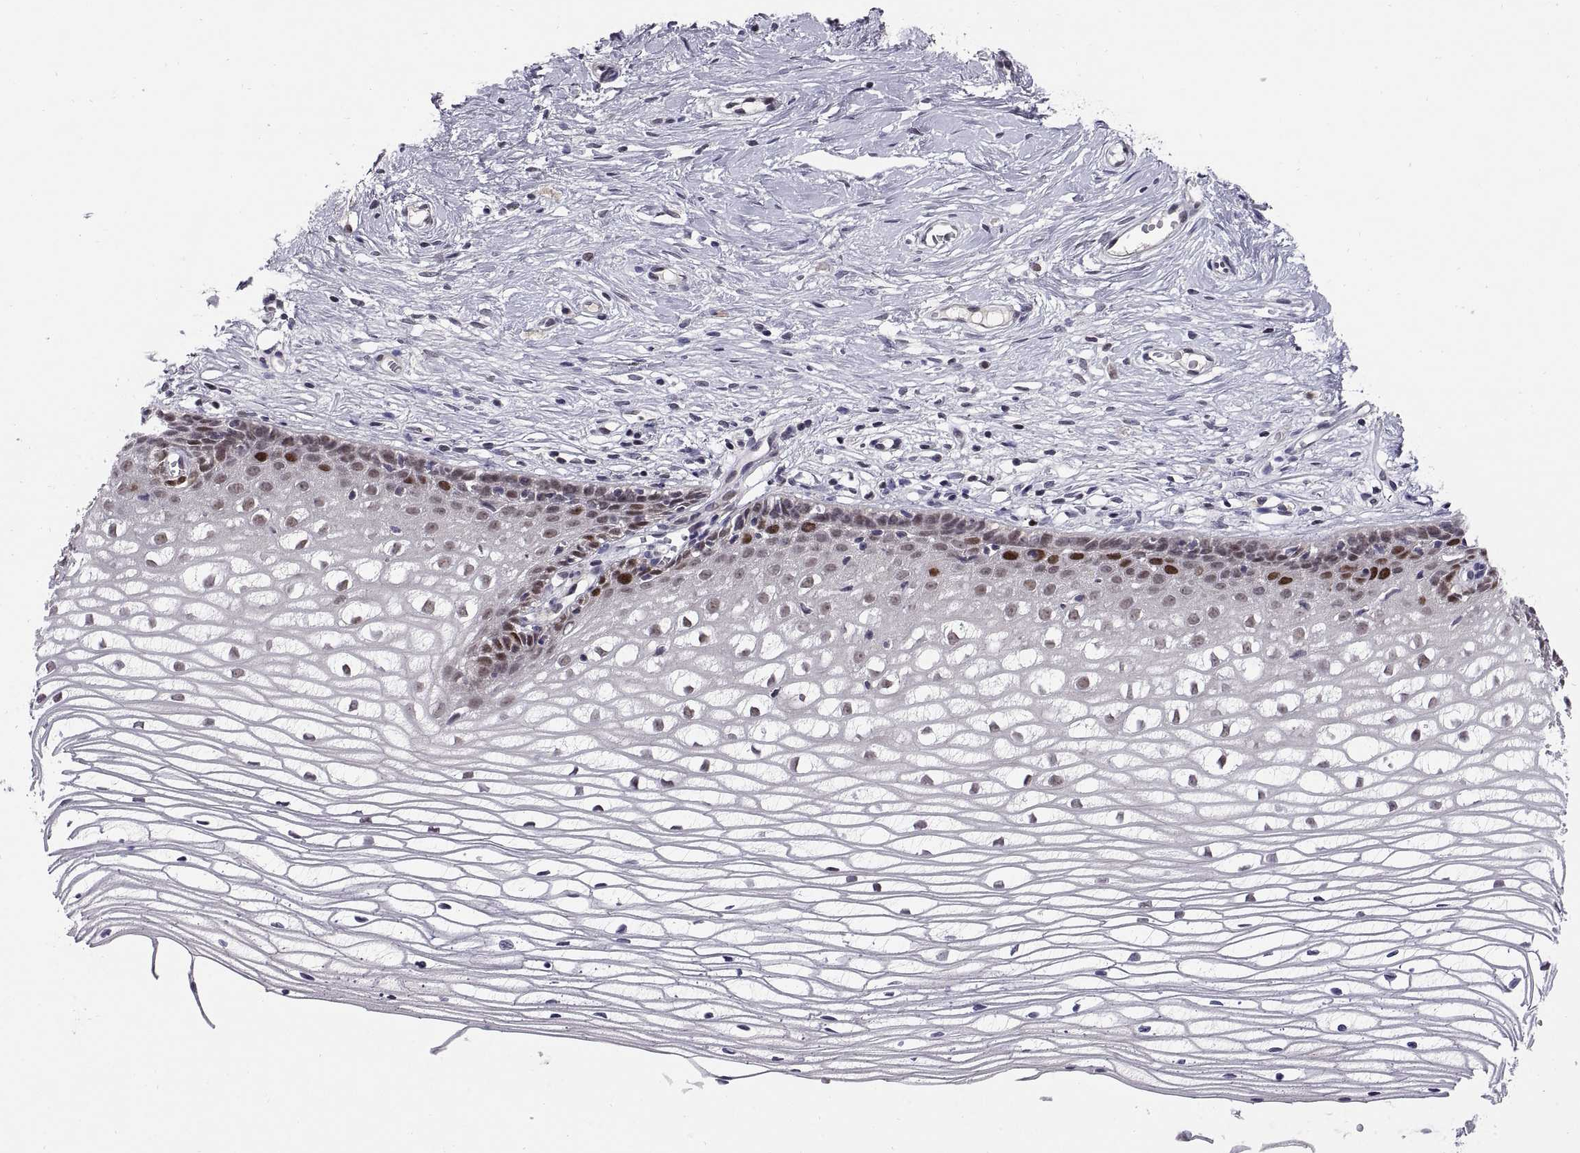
{"staining": {"intensity": "strong", "quantity": "<25%", "location": "nuclear"}, "tissue": "cervix", "cell_type": "Glandular cells", "image_type": "normal", "snomed": [{"axis": "morphology", "description": "Normal tissue, NOS"}, {"axis": "topography", "description": "Cervix"}], "caption": "A high-resolution micrograph shows IHC staining of benign cervix, which demonstrates strong nuclear expression in approximately <25% of glandular cells.", "gene": "CHFR", "patient": {"sex": "female", "age": 40}}